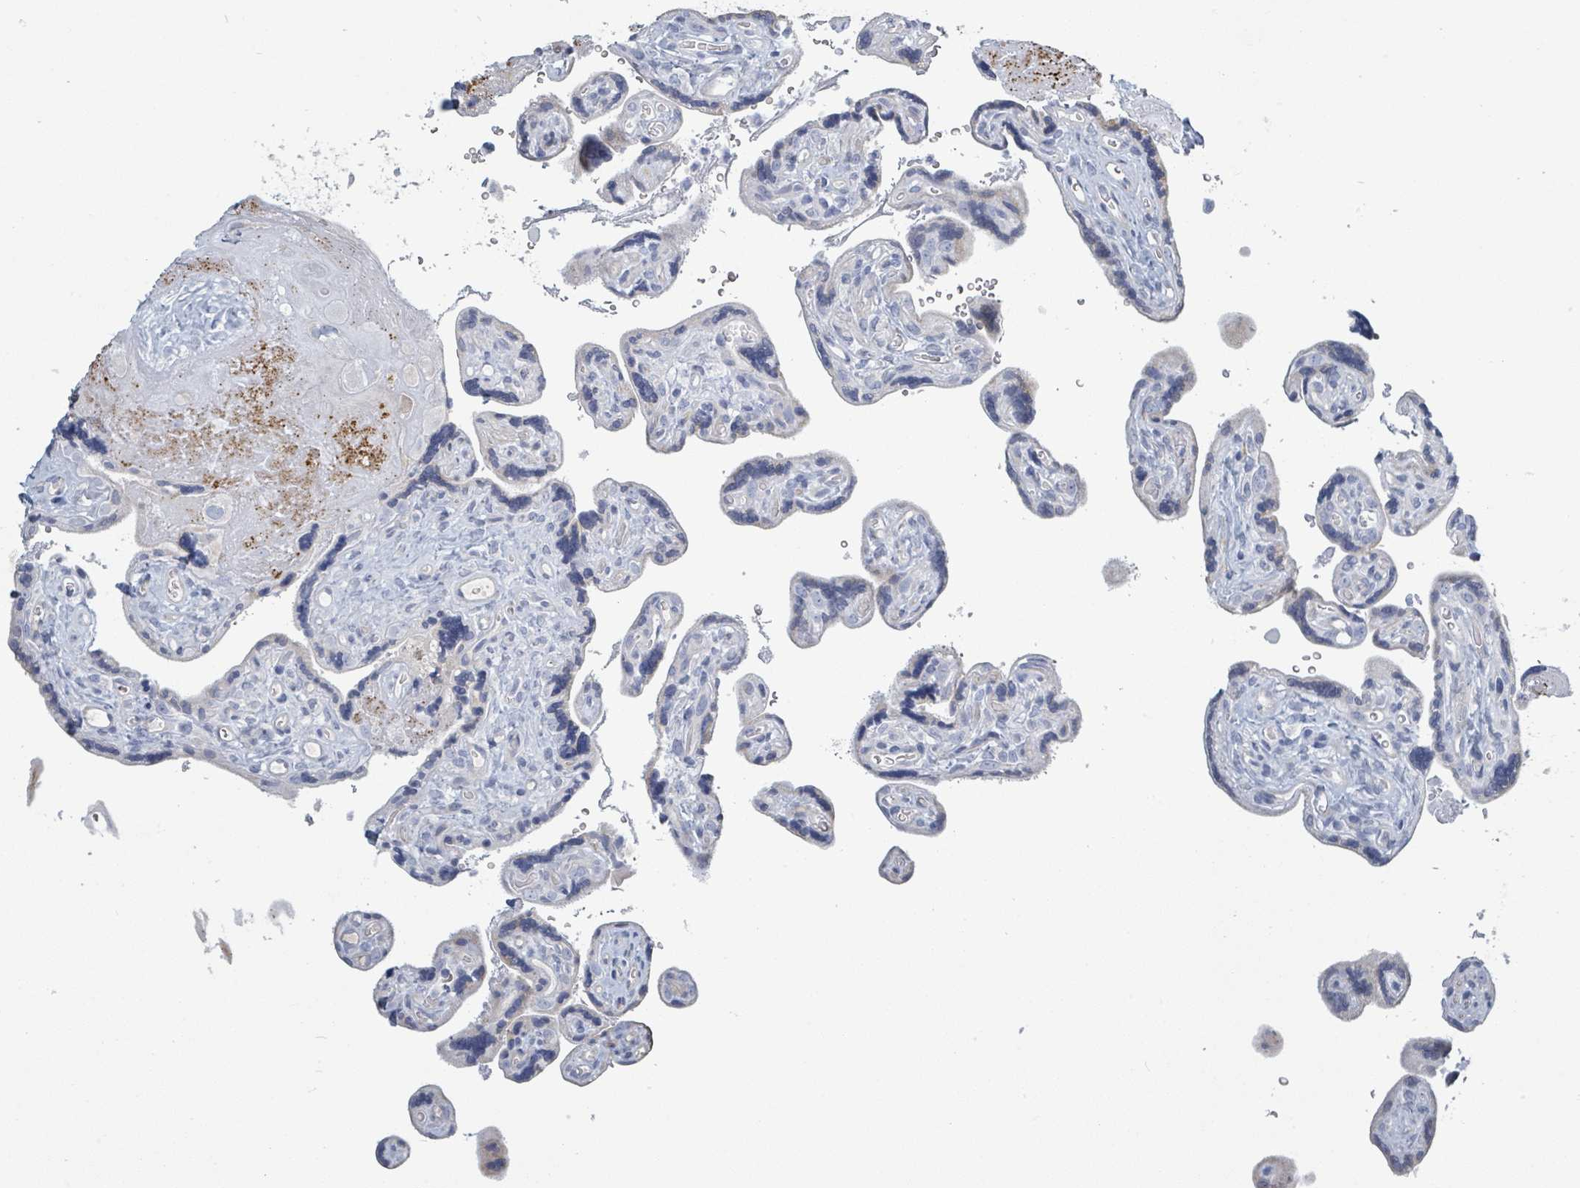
{"staining": {"intensity": "negative", "quantity": "none", "location": "none"}, "tissue": "placenta", "cell_type": "Trophoblastic cells", "image_type": "normal", "snomed": [{"axis": "morphology", "description": "Normal tissue, NOS"}, {"axis": "topography", "description": "Placenta"}], "caption": "Immunohistochemistry (IHC) photomicrograph of unremarkable placenta: placenta stained with DAB shows no significant protein expression in trophoblastic cells. (DAB (3,3'-diaminobenzidine) IHC with hematoxylin counter stain).", "gene": "RAB33B", "patient": {"sex": "female", "age": 39}}